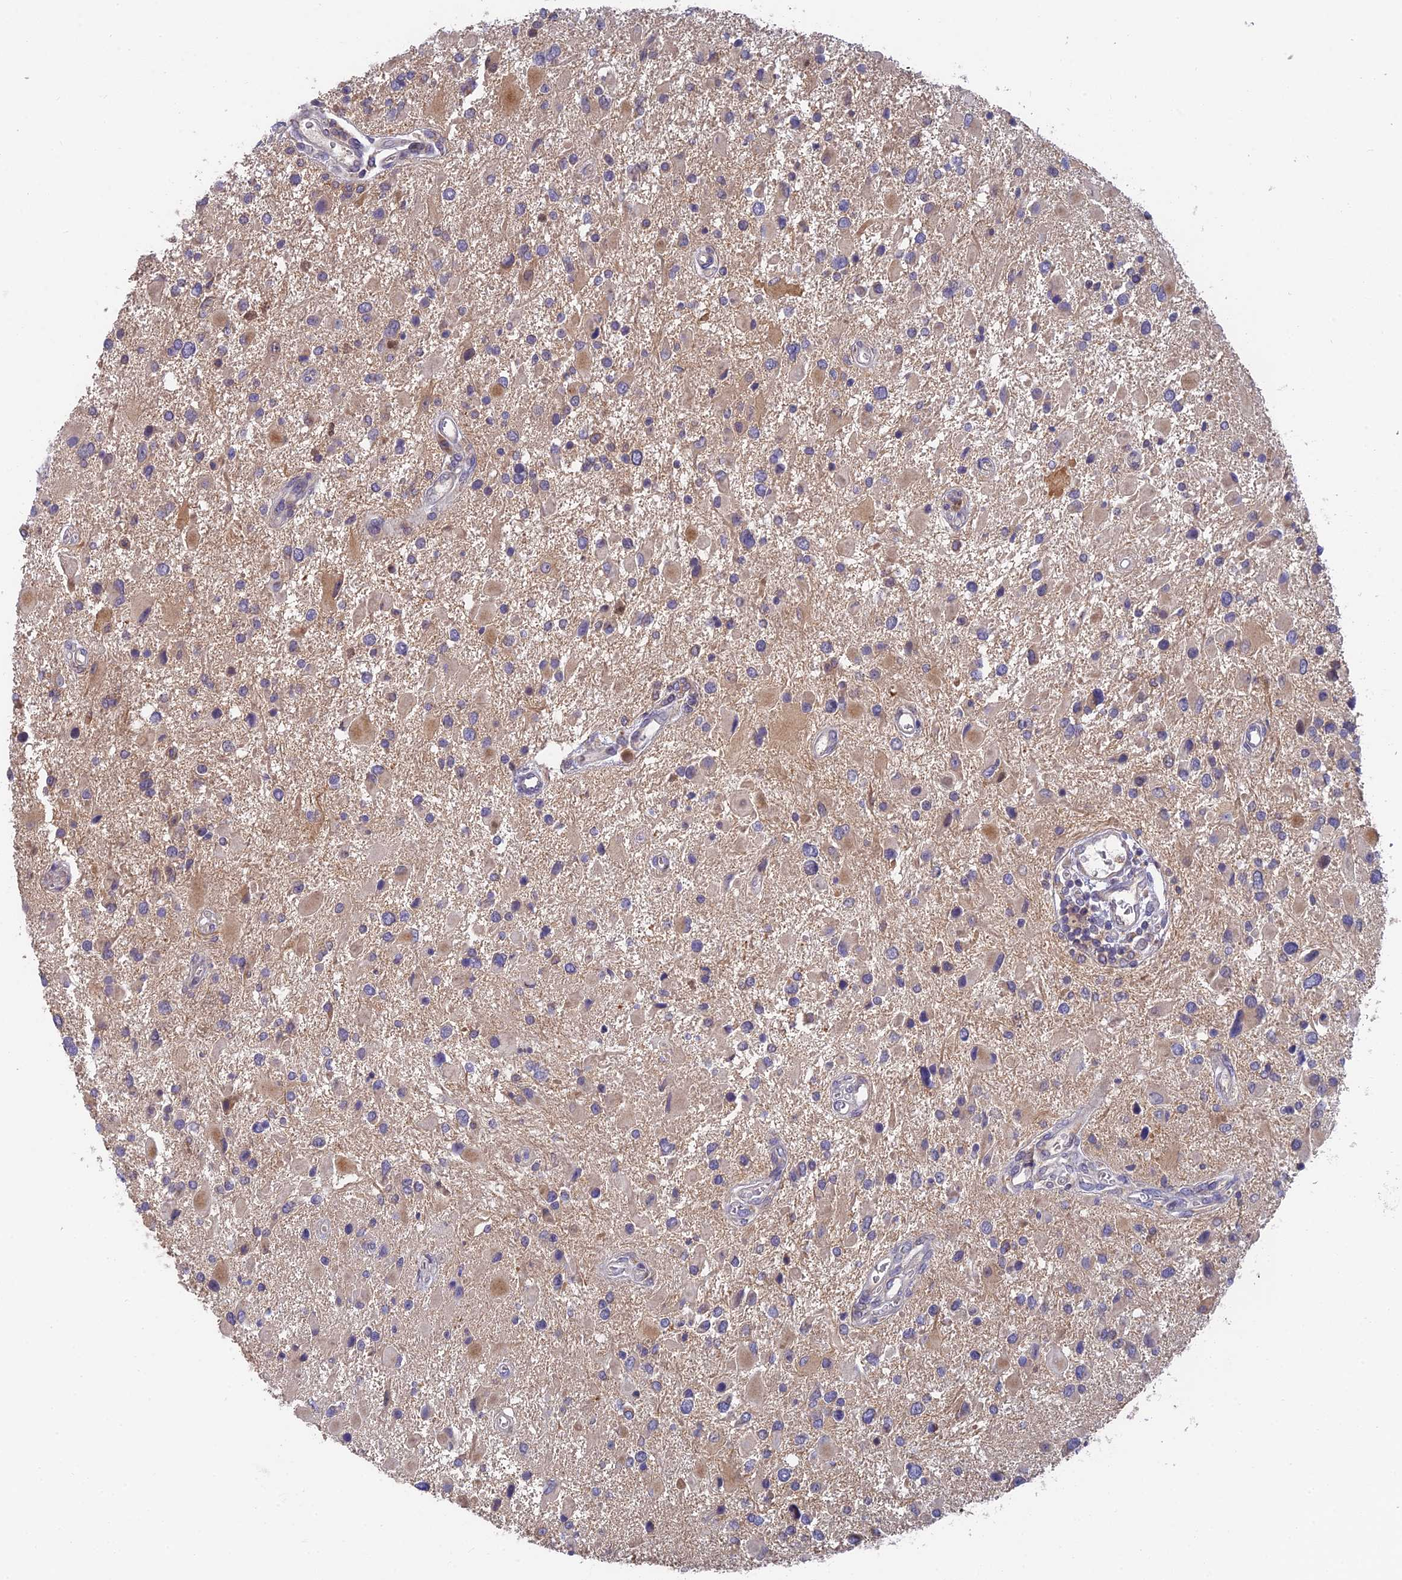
{"staining": {"intensity": "weak", "quantity": "25%-75%", "location": "cytoplasmic/membranous"}, "tissue": "glioma", "cell_type": "Tumor cells", "image_type": "cancer", "snomed": [{"axis": "morphology", "description": "Glioma, malignant, High grade"}, {"axis": "topography", "description": "Brain"}], "caption": "Protein analysis of malignant glioma (high-grade) tissue reveals weak cytoplasmic/membranous expression in approximately 25%-75% of tumor cells. (Stains: DAB in brown, nuclei in blue, Microscopy: brightfield microscopy at high magnification).", "gene": "IPO5", "patient": {"sex": "male", "age": 53}}